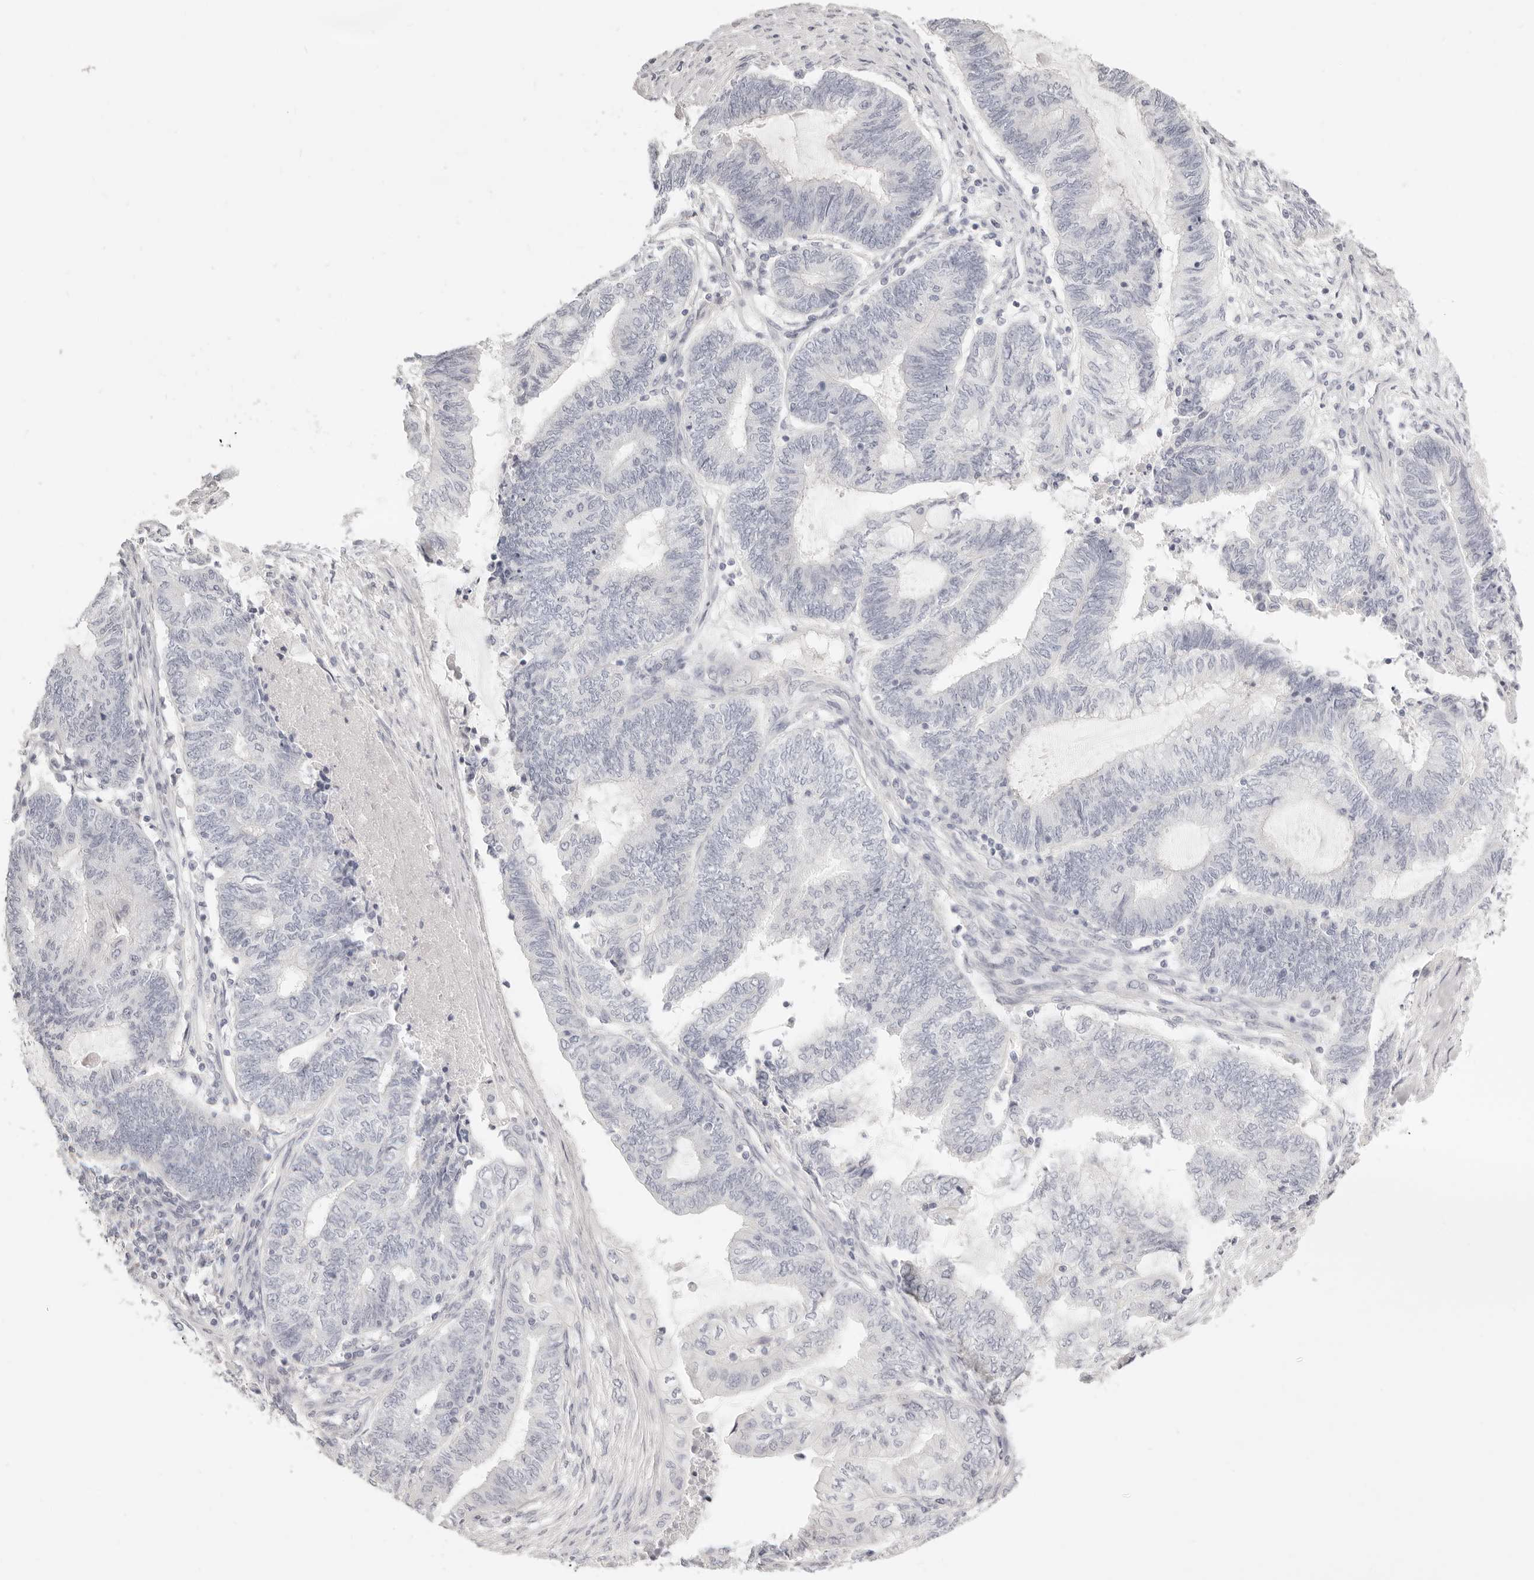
{"staining": {"intensity": "negative", "quantity": "none", "location": "none"}, "tissue": "endometrial cancer", "cell_type": "Tumor cells", "image_type": "cancer", "snomed": [{"axis": "morphology", "description": "Adenocarcinoma, NOS"}, {"axis": "topography", "description": "Uterus"}, {"axis": "topography", "description": "Endometrium"}], "caption": "The immunohistochemistry photomicrograph has no significant positivity in tumor cells of adenocarcinoma (endometrial) tissue. (Immunohistochemistry, brightfield microscopy, high magnification).", "gene": "FABP1", "patient": {"sex": "female", "age": 70}}